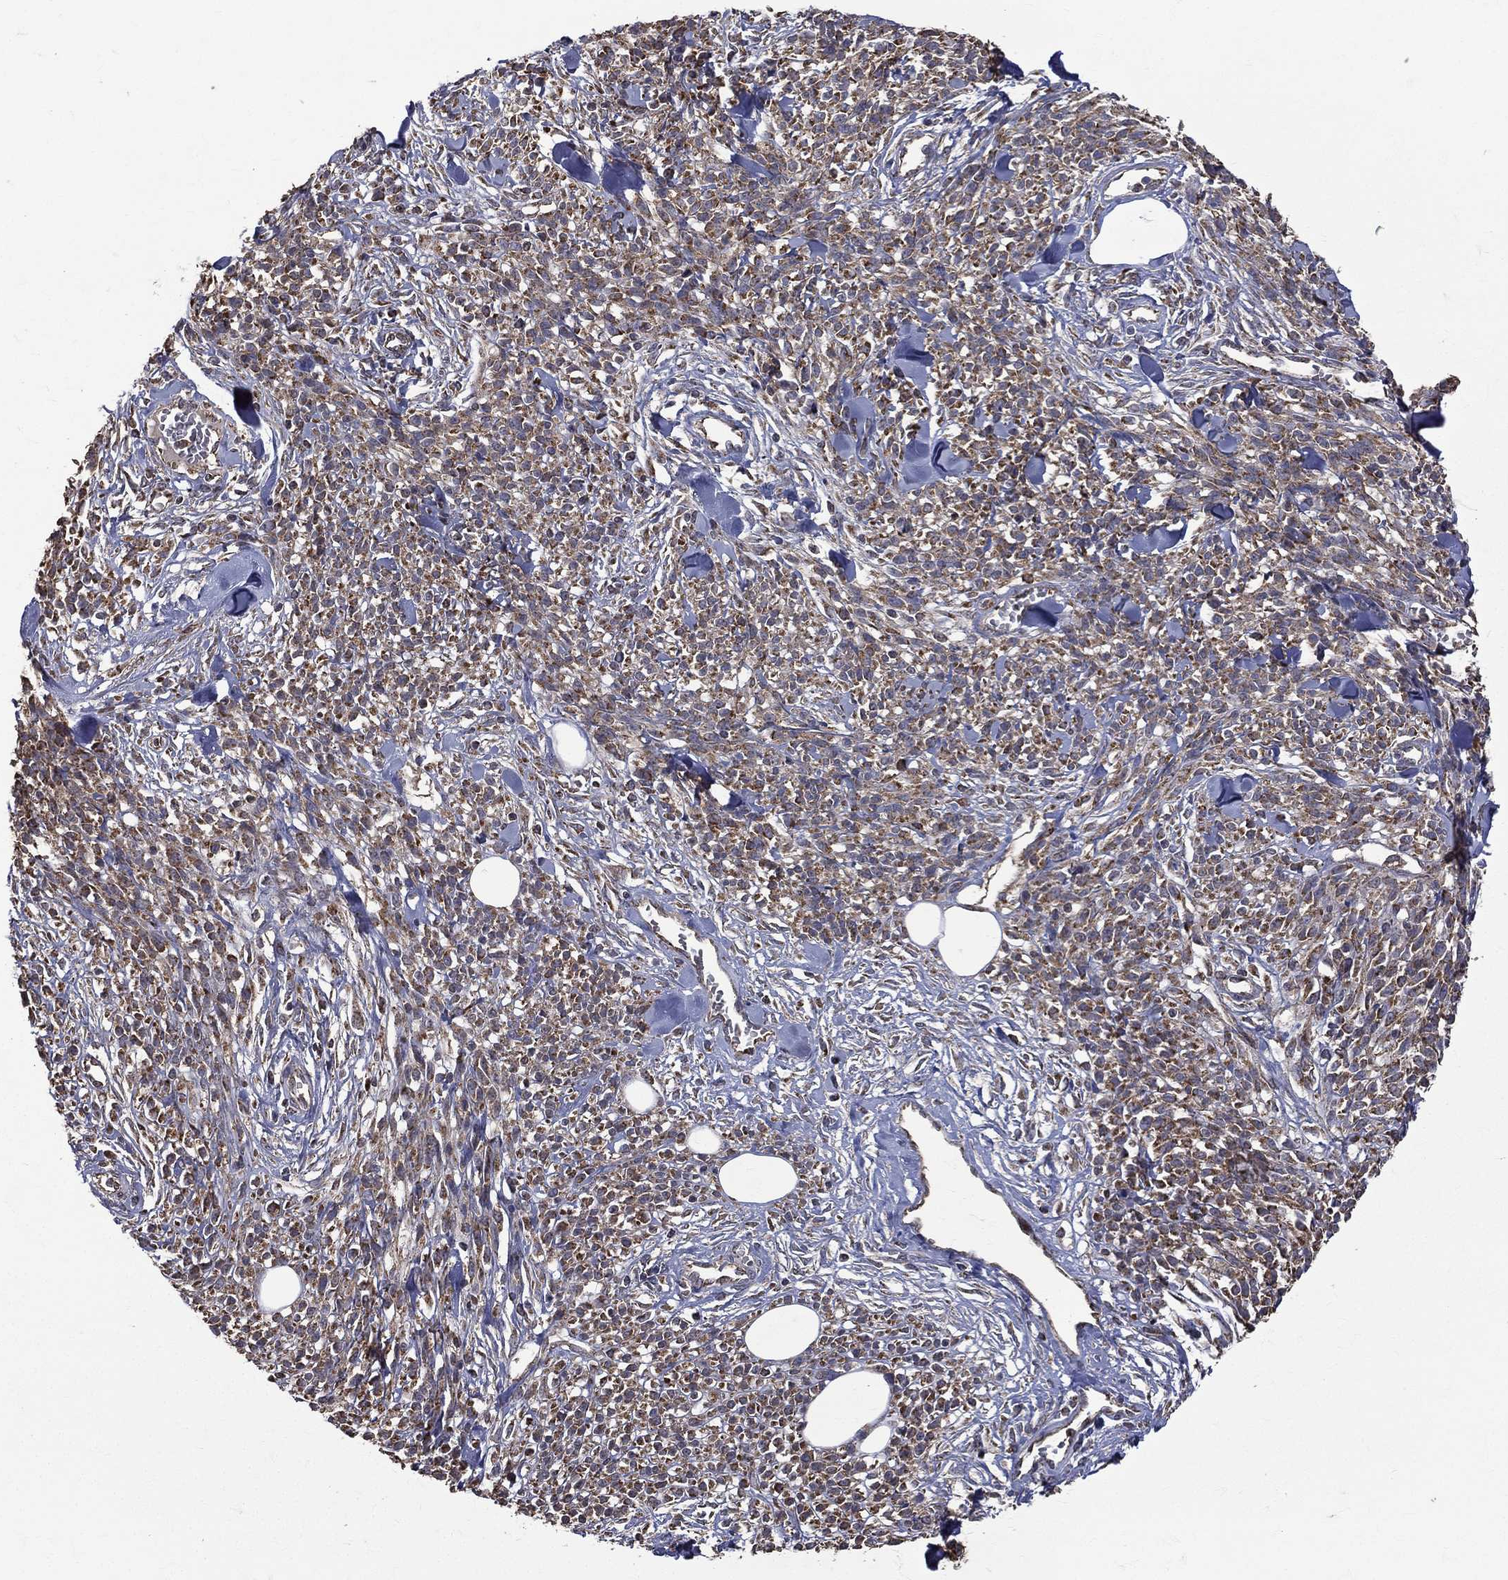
{"staining": {"intensity": "moderate", "quantity": ">75%", "location": "cytoplasmic/membranous"}, "tissue": "melanoma", "cell_type": "Tumor cells", "image_type": "cancer", "snomed": [{"axis": "morphology", "description": "Malignant melanoma, NOS"}, {"axis": "topography", "description": "Skin"}, {"axis": "topography", "description": "Skin of trunk"}], "caption": "About >75% of tumor cells in malignant melanoma display moderate cytoplasmic/membranous protein expression as visualized by brown immunohistochemical staining.", "gene": "RPGR", "patient": {"sex": "male", "age": 74}}